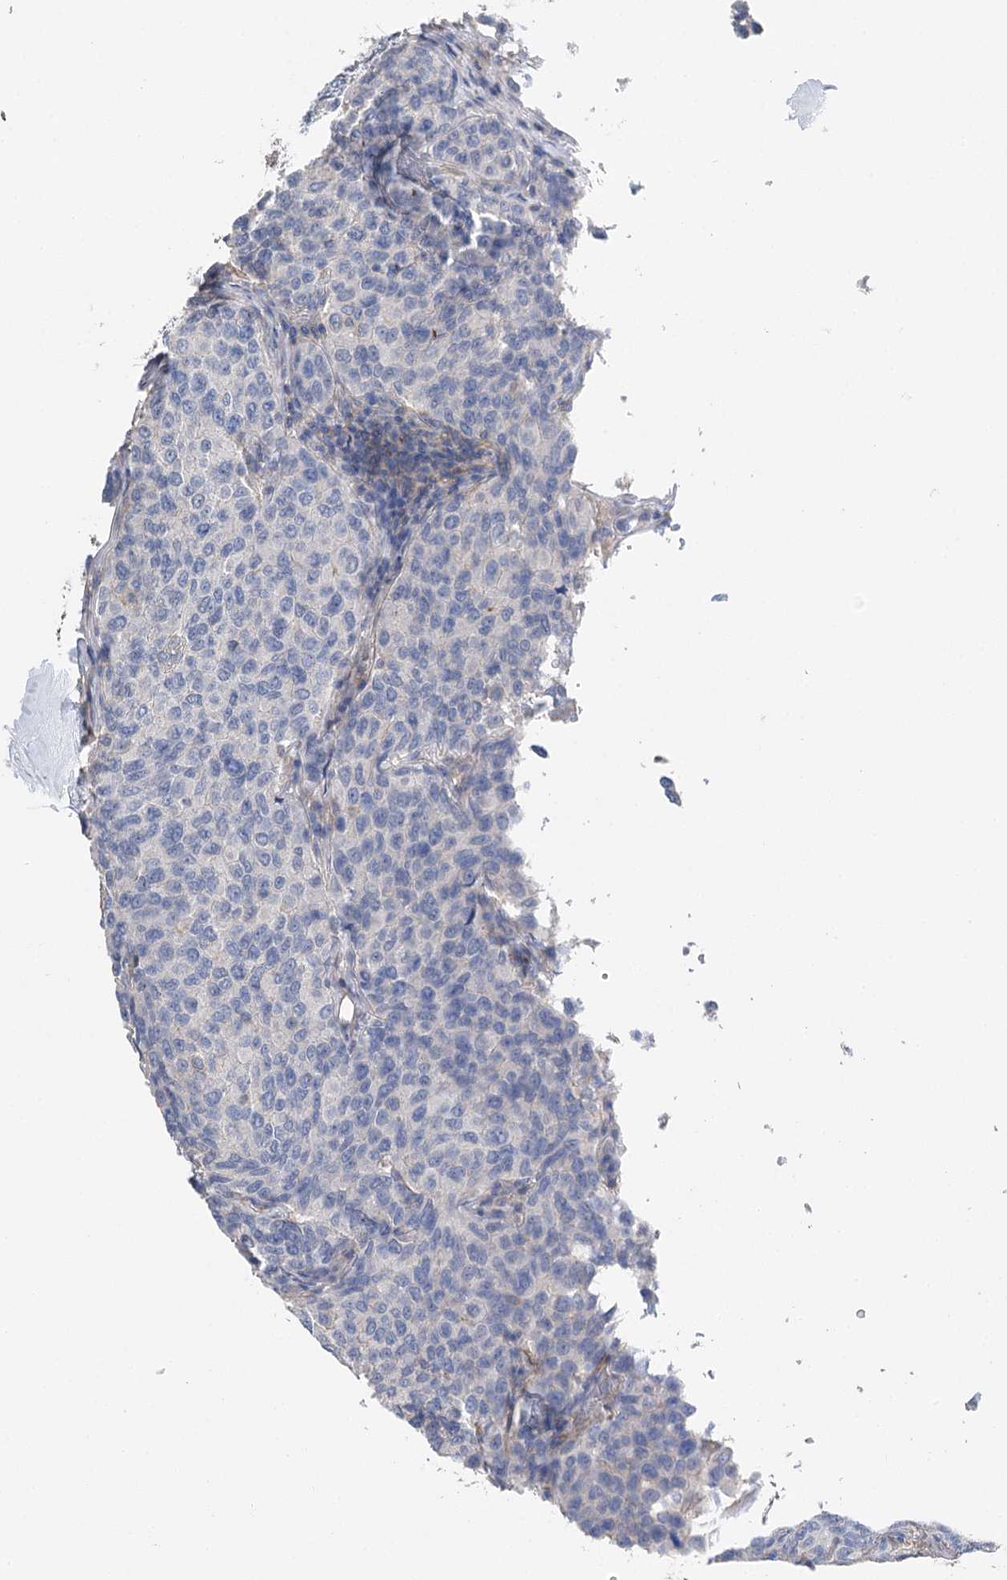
{"staining": {"intensity": "negative", "quantity": "none", "location": "none"}, "tissue": "breast cancer", "cell_type": "Tumor cells", "image_type": "cancer", "snomed": [{"axis": "morphology", "description": "Duct carcinoma"}, {"axis": "topography", "description": "Breast"}], "caption": "Immunohistochemistry (IHC) photomicrograph of breast cancer stained for a protein (brown), which exhibits no expression in tumor cells.", "gene": "EPYC", "patient": {"sex": "female", "age": 55}}